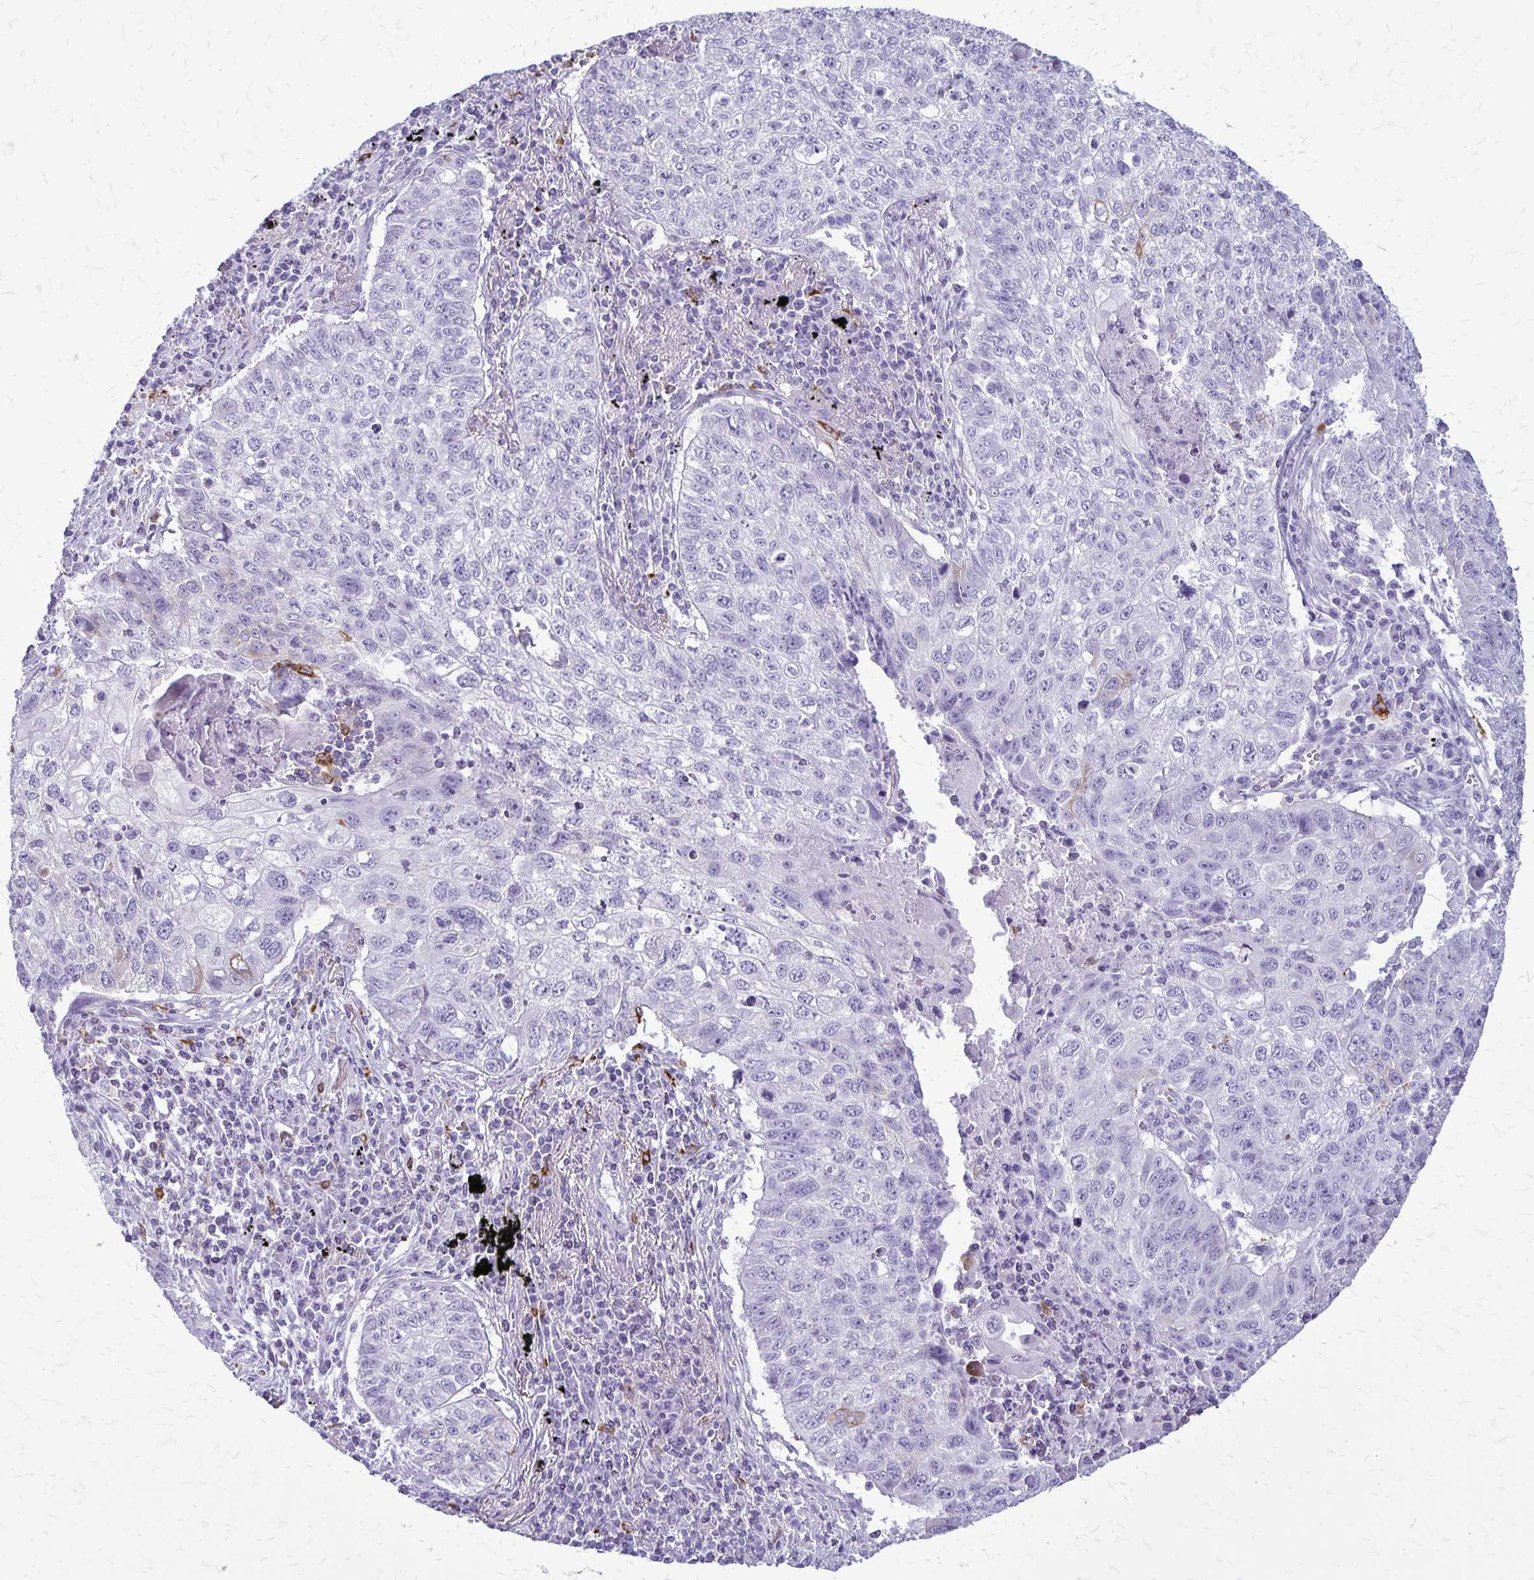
{"staining": {"intensity": "negative", "quantity": "none", "location": "none"}, "tissue": "lung cancer", "cell_type": "Tumor cells", "image_type": "cancer", "snomed": [{"axis": "morphology", "description": "Normal morphology"}, {"axis": "morphology", "description": "Aneuploidy"}, {"axis": "morphology", "description": "Squamous cell carcinoma, NOS"}, {"axis": "topography", "description": "Lymph node"}, {"axis": "topography", "description": "Lung"}], "caption": "Micrograph shows no significant protein positivity in tumor cells of lung cancer. (DAB (3,3'-diaminobenzidine) IHC visualized using brightfield microscopy, high magnification).", "gene": "RTN1", "patient": {"sex": "female", "age": 76}}